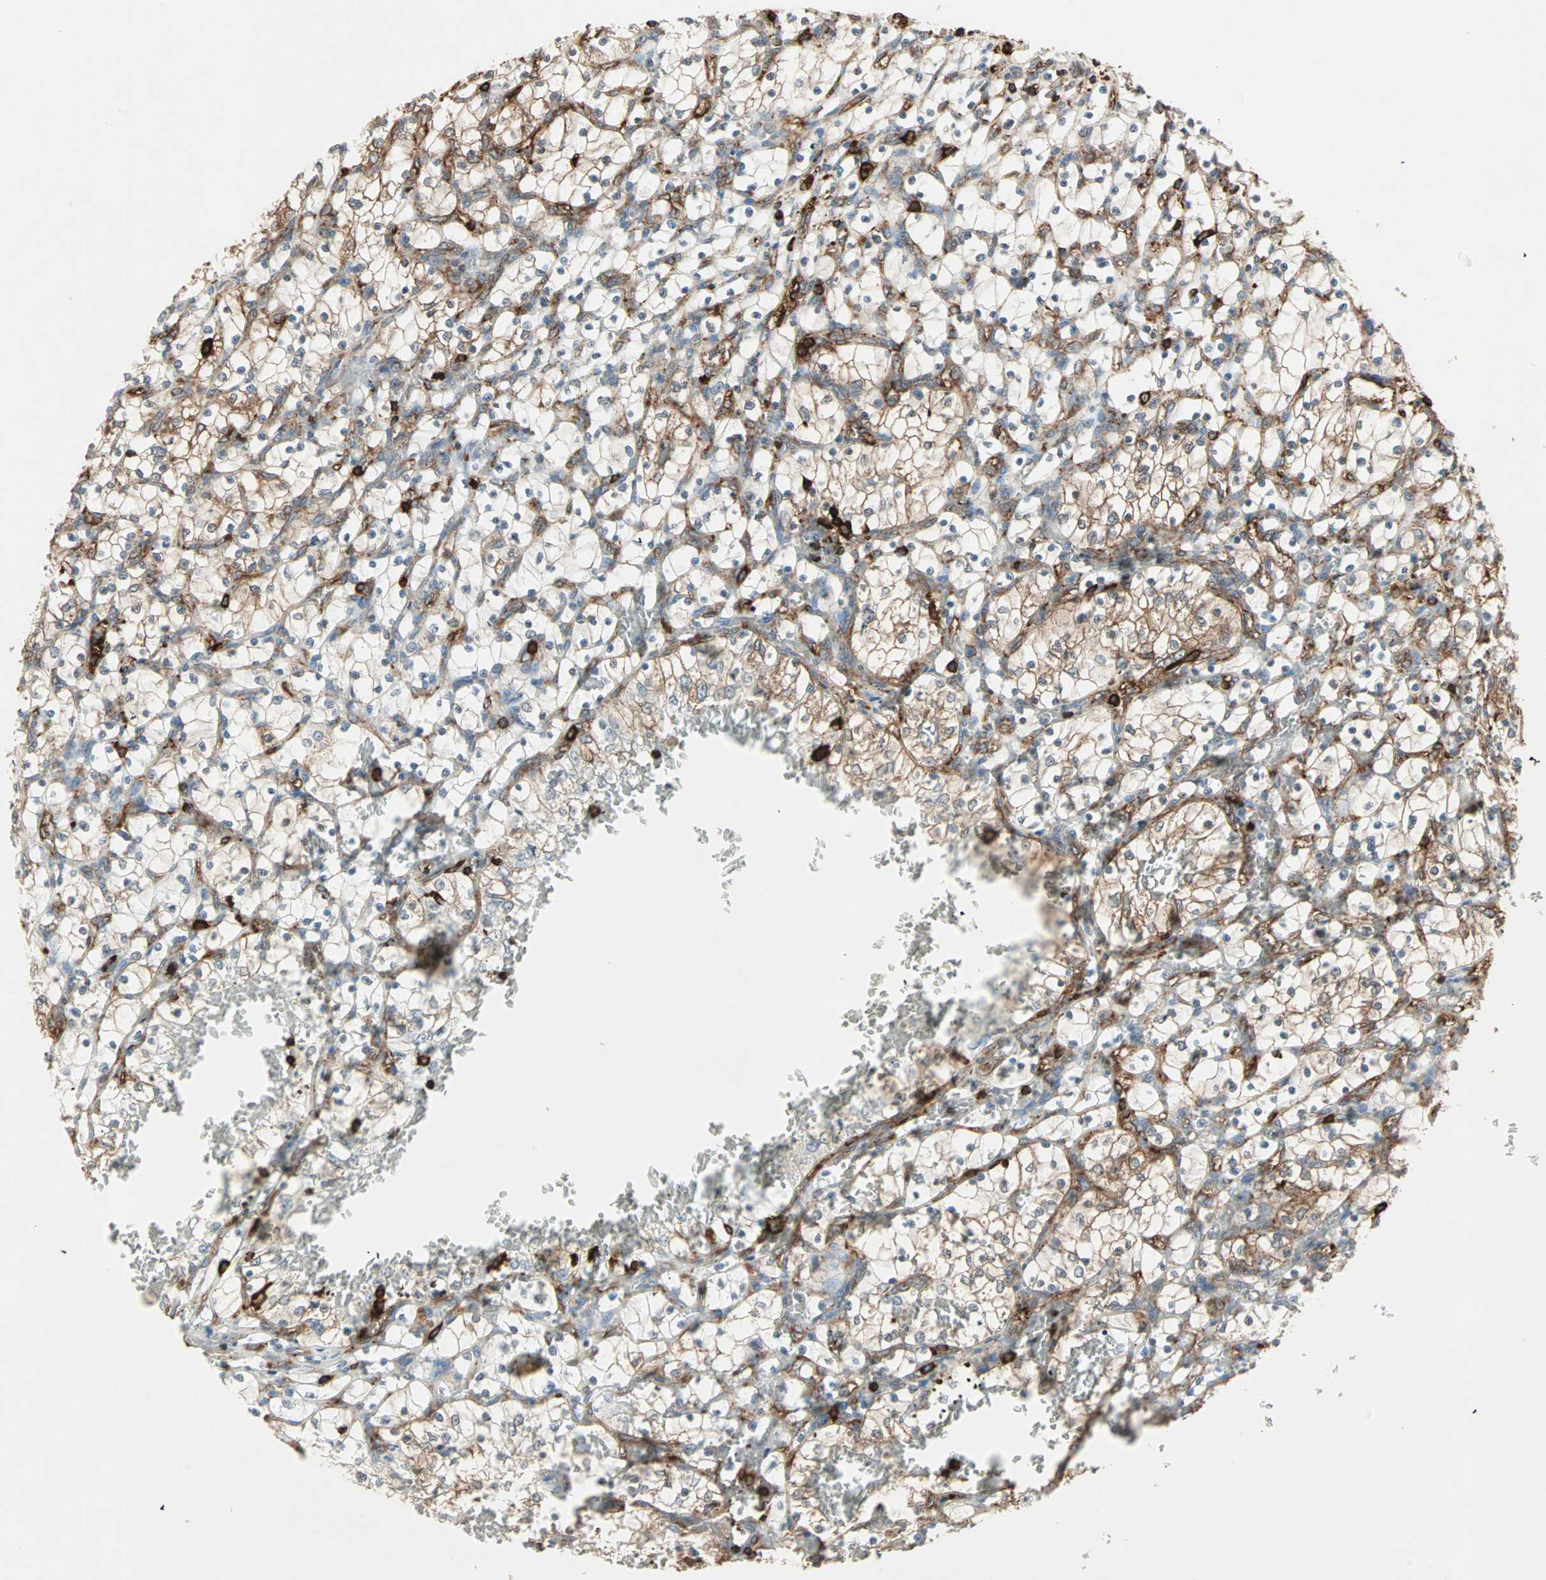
{"staining": {"intensity": "weak", "quantity": "25%-75%", "location": "cytoplasmic/membranous"}, "tissue": "renal cancer", "cell_type": "Tumor cells", "image_type": "cancer", "snomed": [{"axis": "morphology", "description": "Adenocarcinoma, NOS"}, {"axis": "topography", "description": "Kidney"}], "caption": "Protein staining of renal adenocarcinoma tissue exhibits weak cytoplasmic/membranous expression in about 25%-75% of tumor cells.", "gene": "MMP3", "patient": {"sex": "female", "age": 69}}